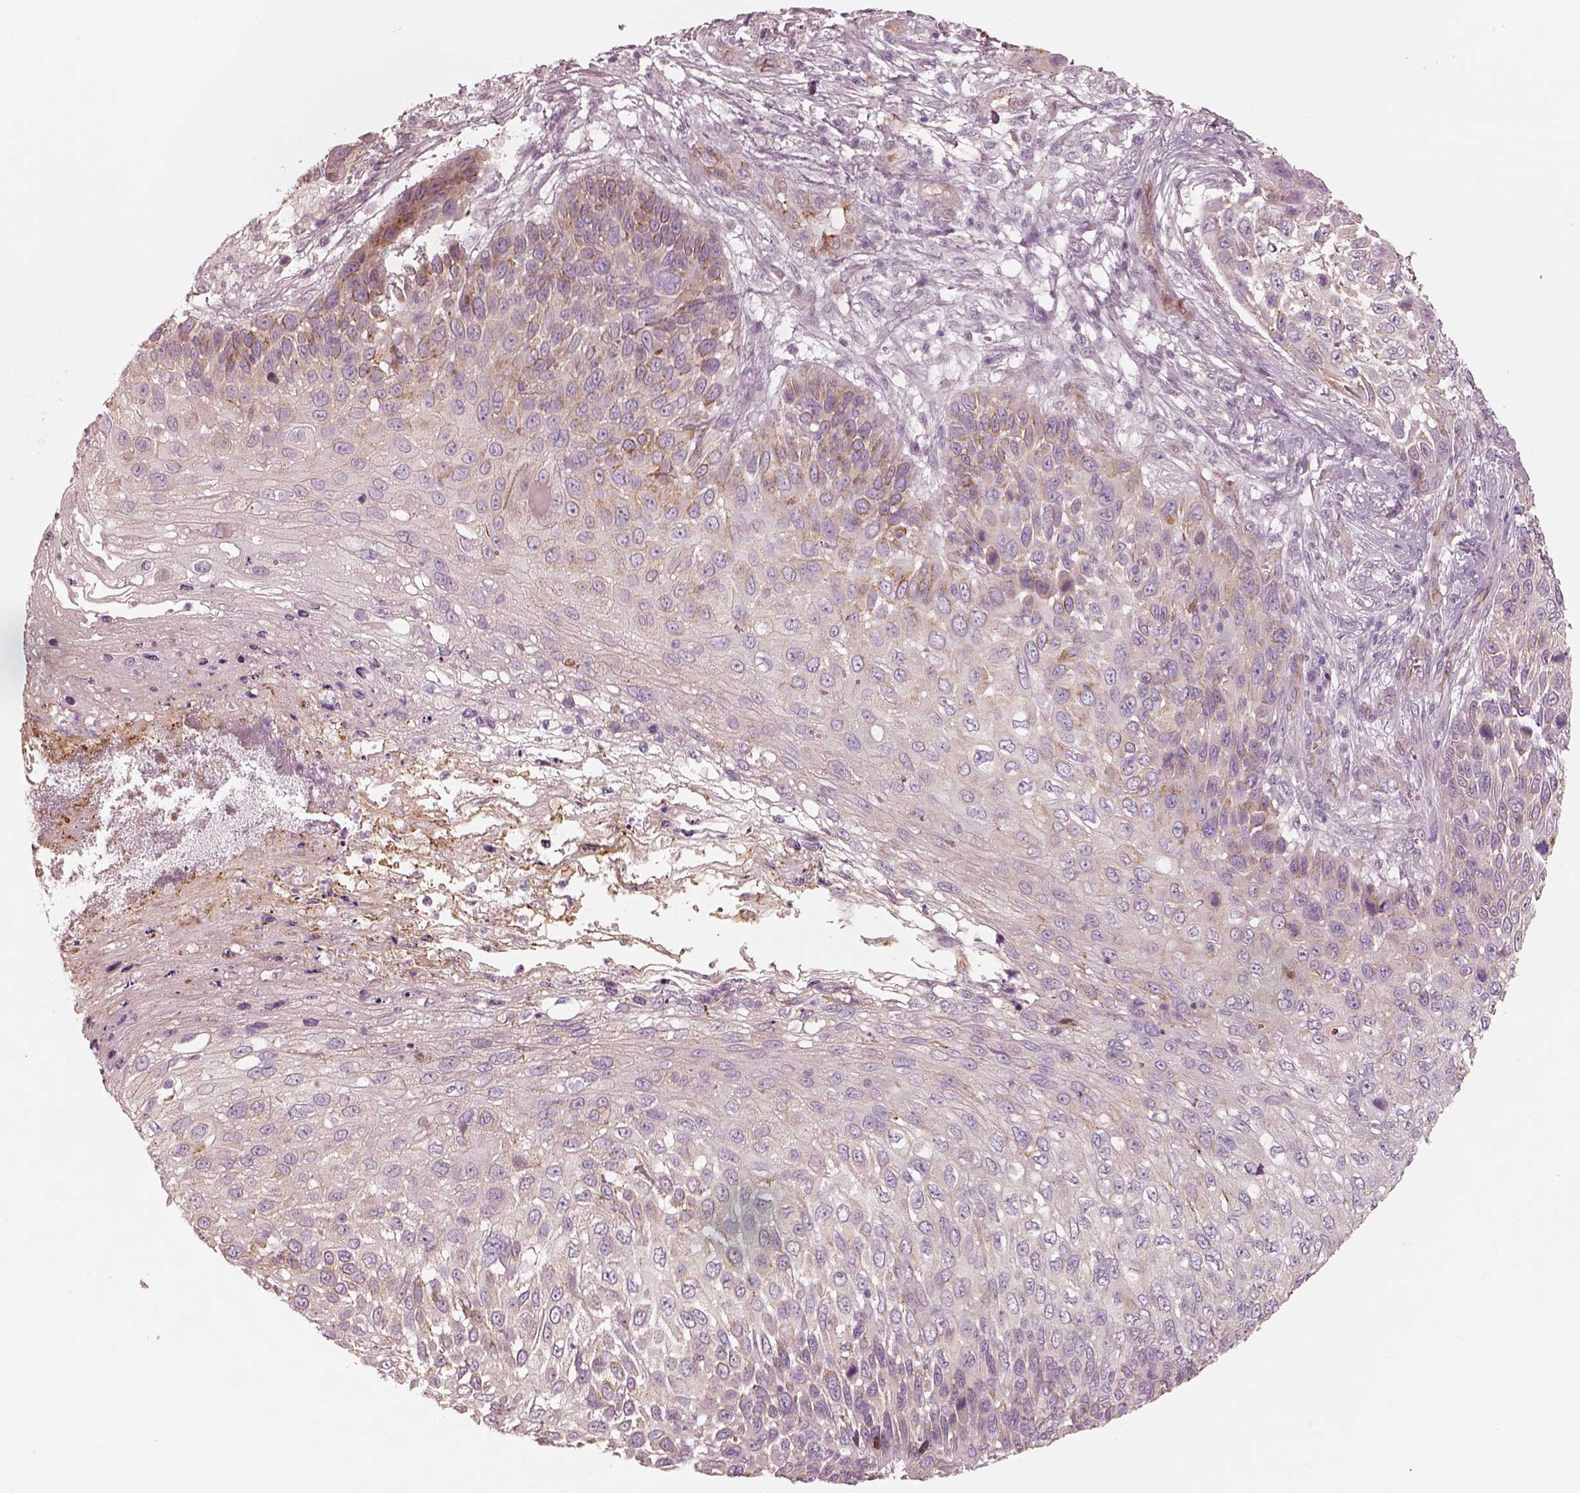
{"staining": {"intensity": "weak", "quantity": "<25%", "location": "cytoplasmic/membranous"}, "tissue": "skin cancer", "cell_type": "Tumor cells", "image_type": "cancer", "snomed": [{"axis": "morphology", "description": "Squamous cell carcinoma, NOS"}, {"axis": "topography", "description": "Skin"}], "caption": "Squamous cell carcinoma (skin) stained for a protein using immunohistochemistry (IHC) displays no staining tumor cells.", "gene": "CRYM", "patient": {"sex": "male", "age": 92}}